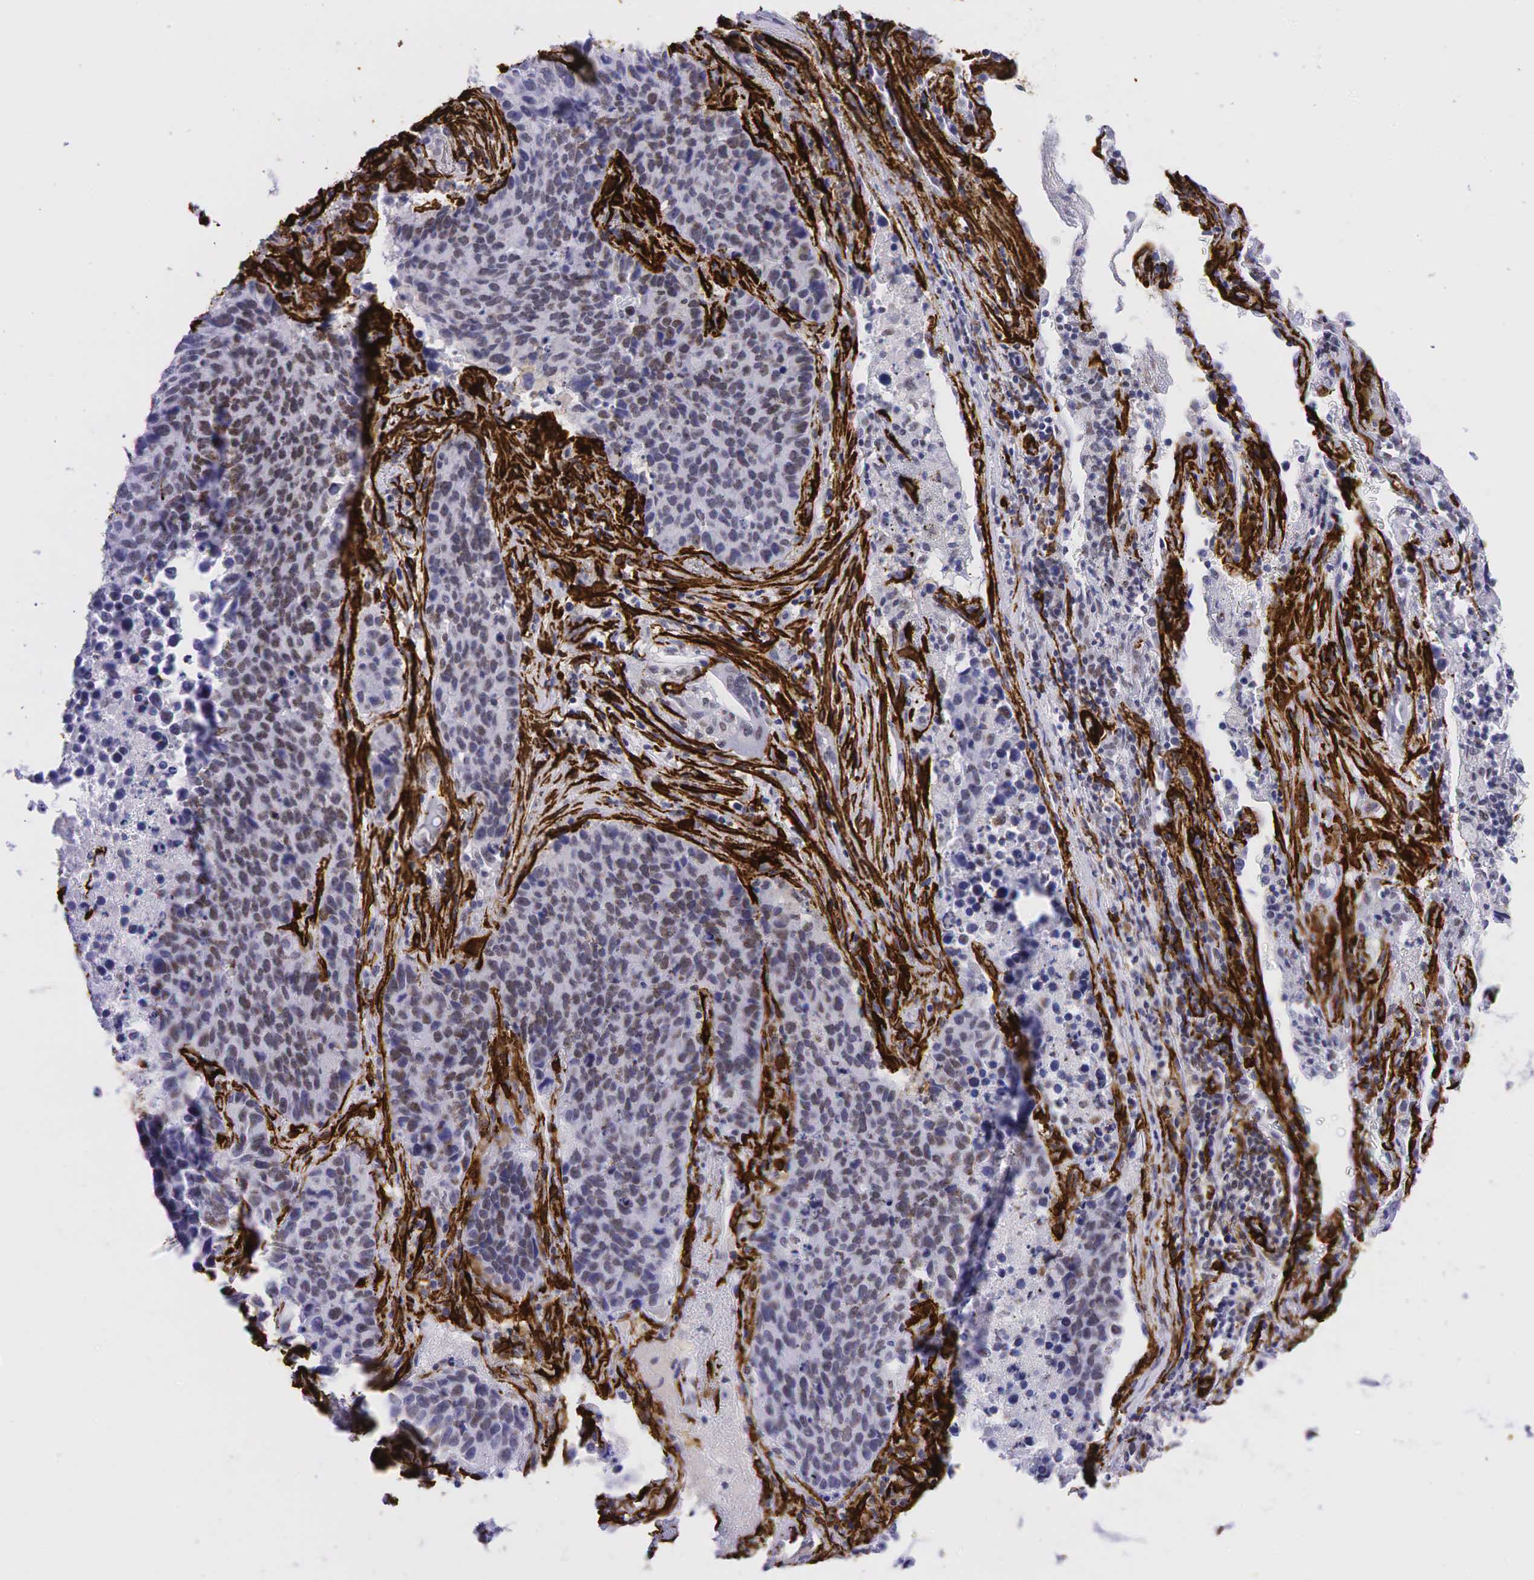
{"staining": {"intensity": "moderate", "quantity": "25%-75%", "location": "nuclear"}, "tissue": "lung cancer", "cell_type": "Tumor cells", "image_type": "cancer", "snomed": [{"axis": "morphology", "description": "Carcinoid, malignant, NOS"}, {"axis": "topography", "description": "Lung"}], "caption": "Immunohistochemistry (IHC) staining of lung carcinoid (malignant), which reveals medium levels of moderate nuclear expression in approximately 25%-75% of tumor cells indicating moderate nuclear protein expression. The staining was performed using DAB (brown) for protein detection and nuclei were counterstained in hematoxylin (blue).", "gene": "ACTA2", "patient": {"sex": "male", "age": 60}}